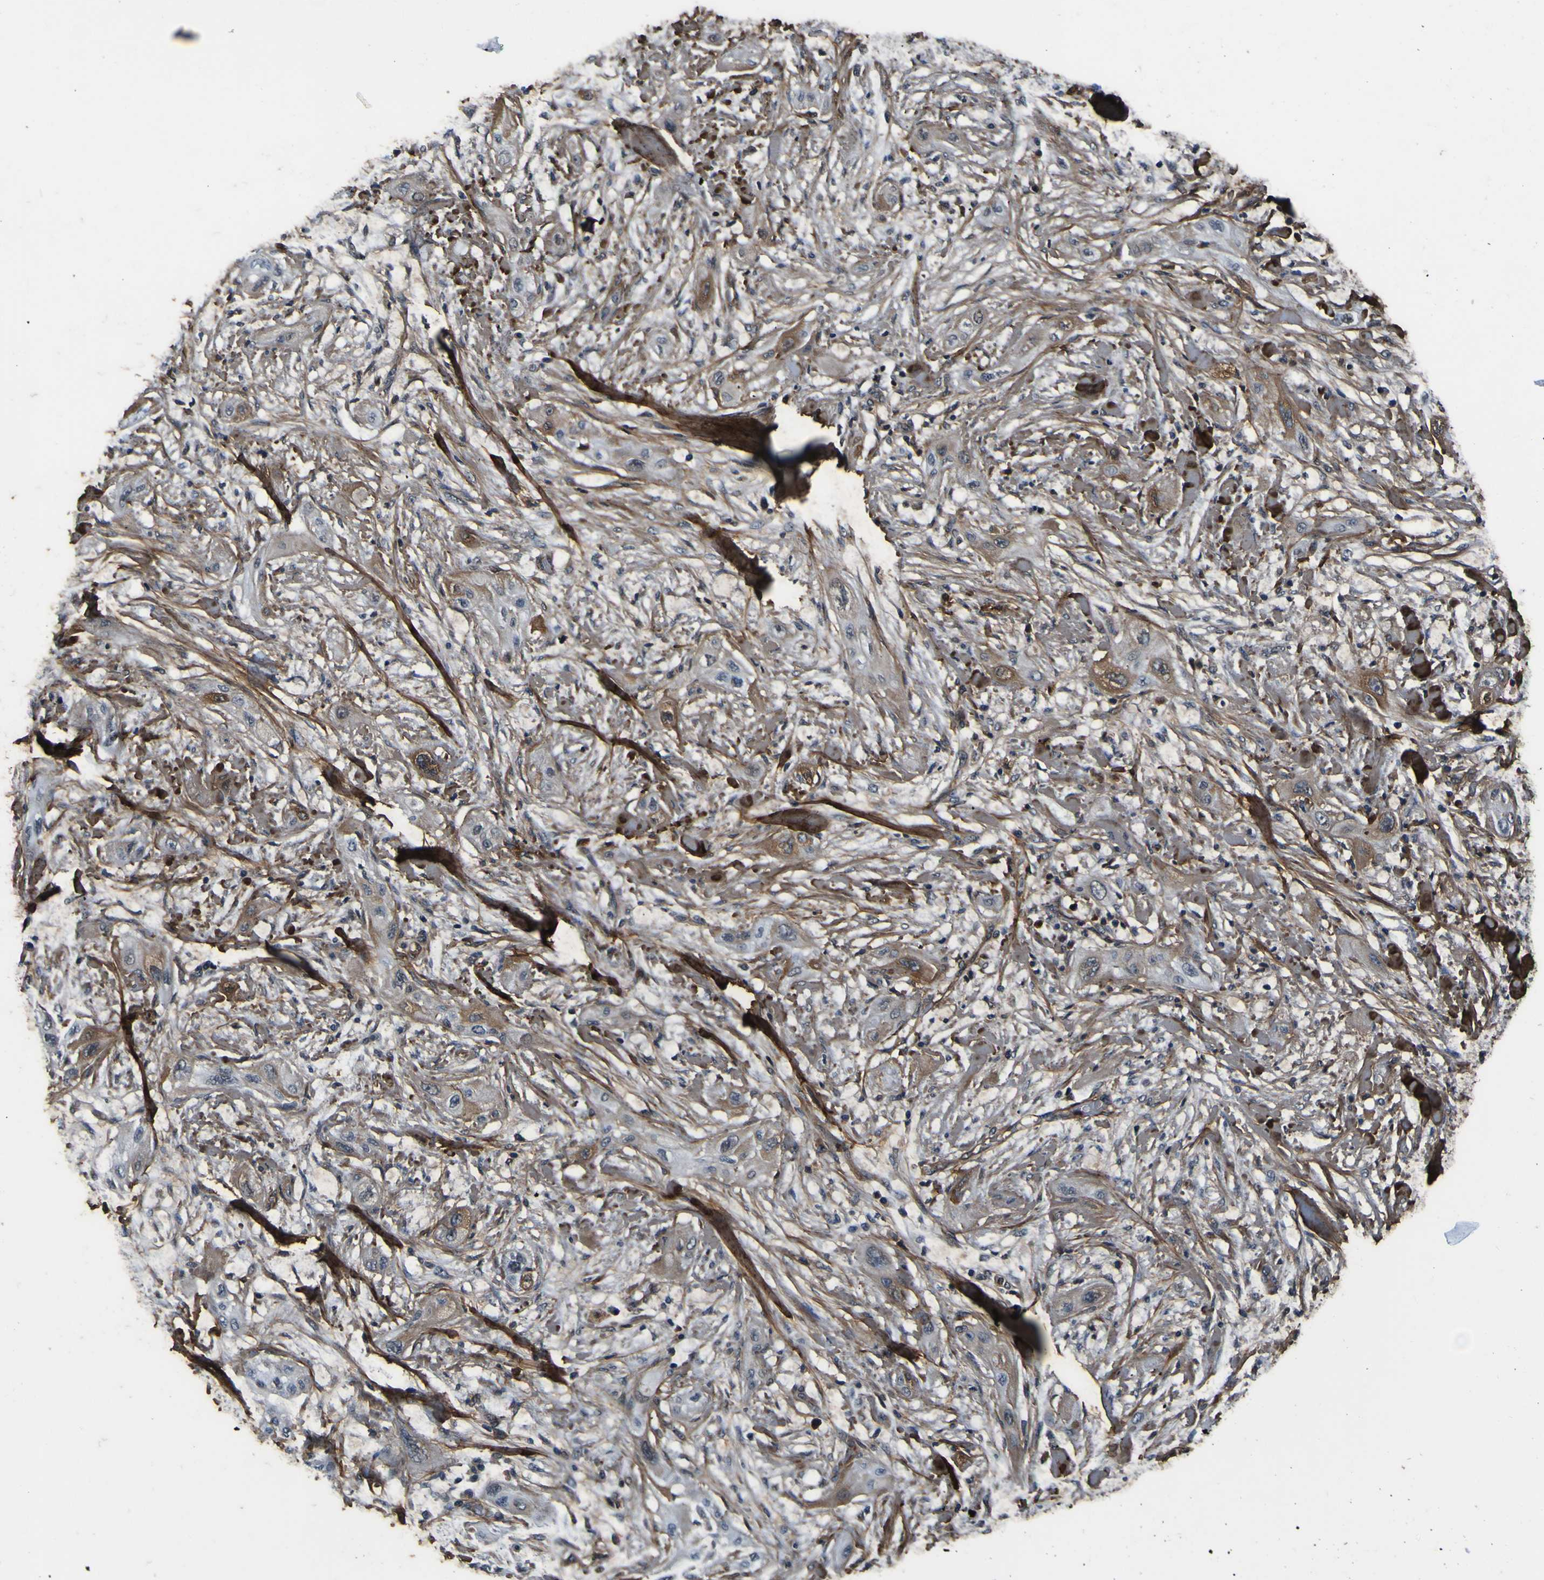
{"staining": {"intensity": "weak", "quantity": "25%-75%", "location": "cytoplasmic/membranous,nuclear"}, "tissue": "lung cancer", "cell_type": "Tumor cells", "image_type": "cancer", "snomed": [{"axis": "morphology", "description": "Squamous cell carcinoma, NOS"}, {"axis": "topography", "description": "Lung"}], "caption": "Lung cancer tissue exhibits weak cytoplasmic/membranous and nuclear expression in about 25%-75% of tumor cells", "gene": "POSTN", "patient": {"sex": "female", "age": 47}}